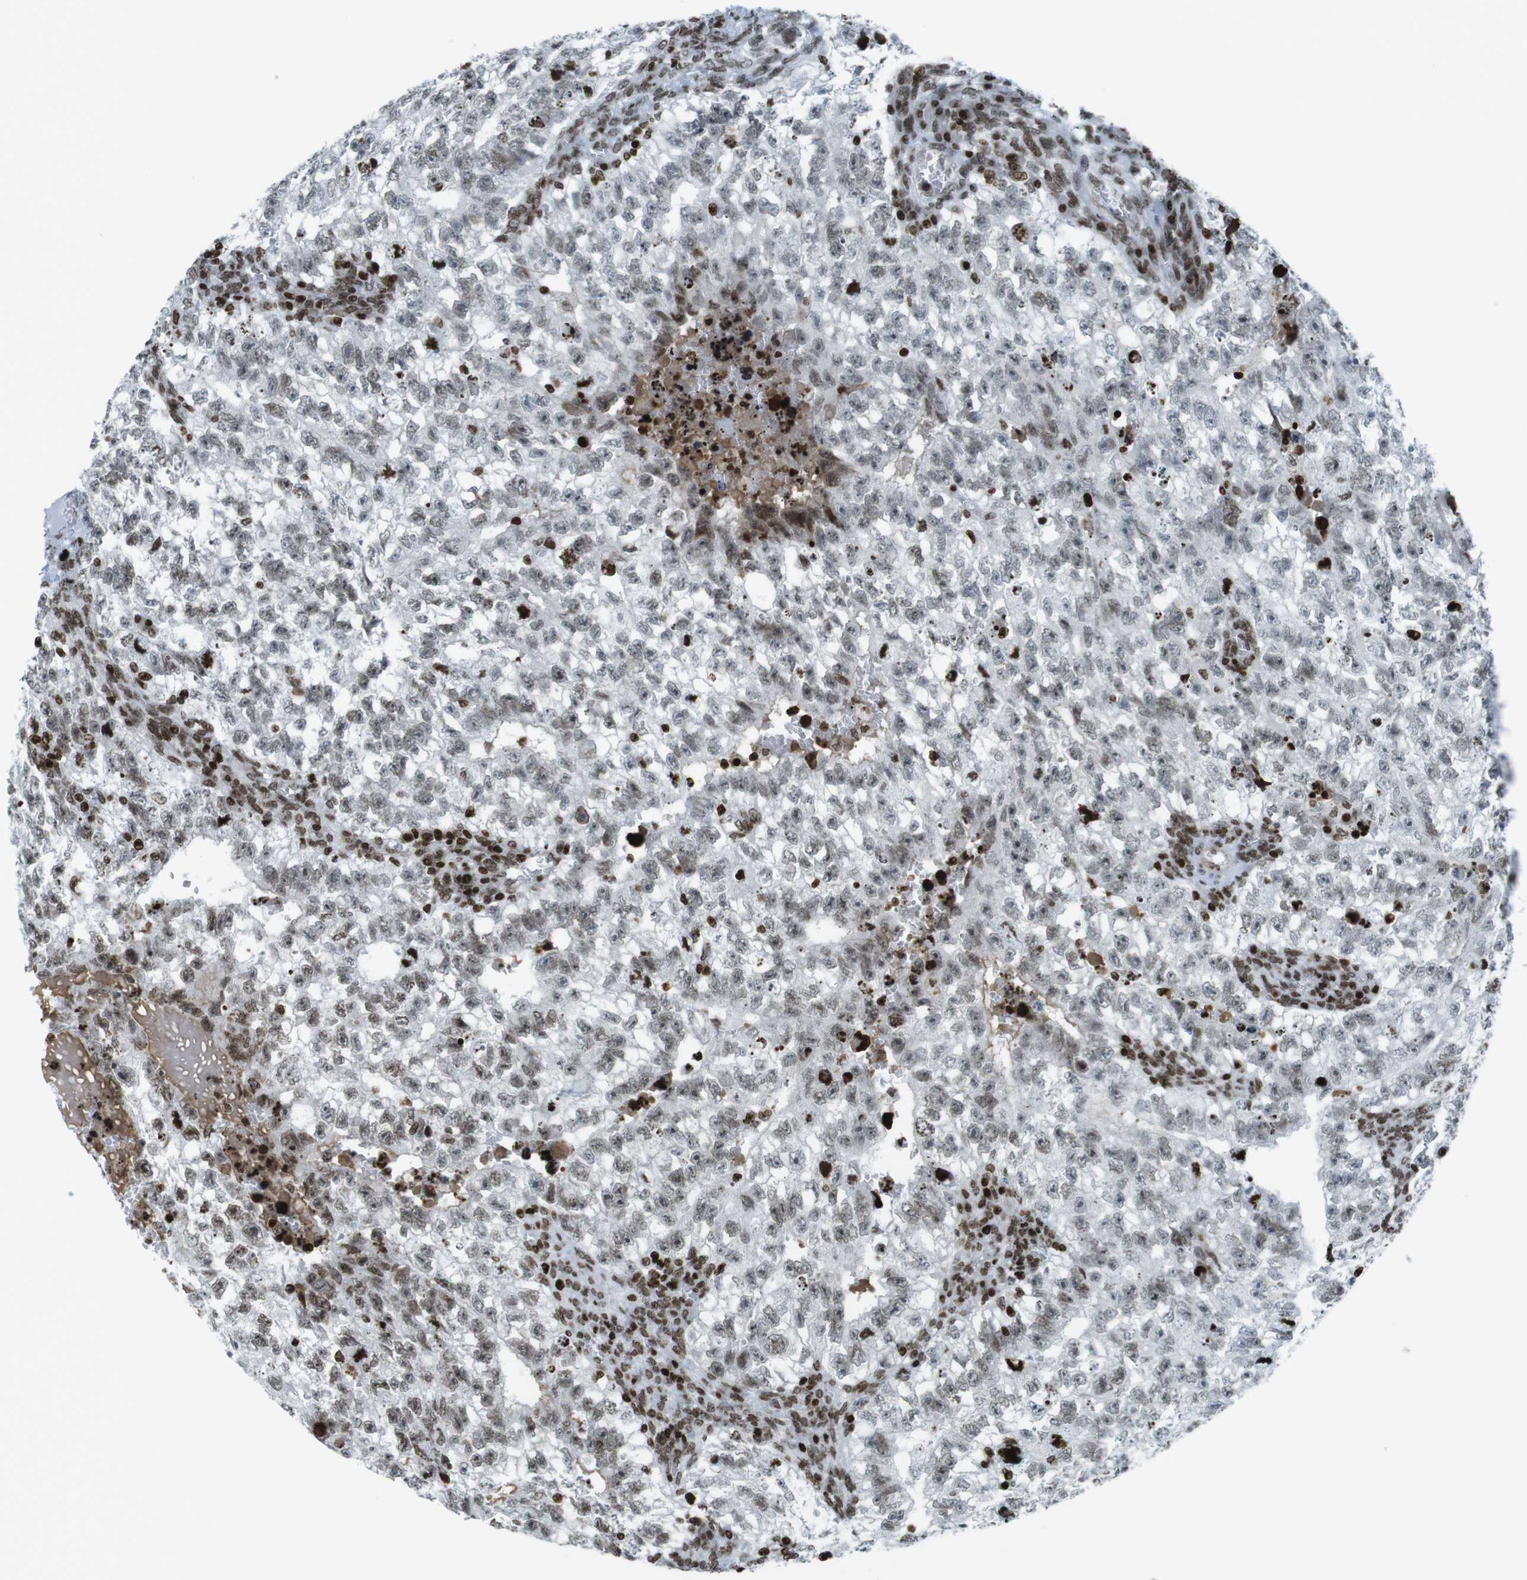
{"staining": {"intensity": "weak", "quantity": ">75%", "location": "nuclear"}, "tissue": "testis cancer", "cell_type": "Tumor cells", "image_type": "cancer", "snomed": [{"axis": "morphology", "description": "Seminoma, NOS"}, {"axis": "morphology", "description": "Carcinoma, Embryonal, NOS"}, {"axis": "topography", "description": "Testis"}], "caption": "Tumor cells display low levels of weak nuclear staining in approximately >75% of cells in human testis embryonal carcinoma.", "gene": "H2AC8", "patient": {"sex": "male", "age": 38}}